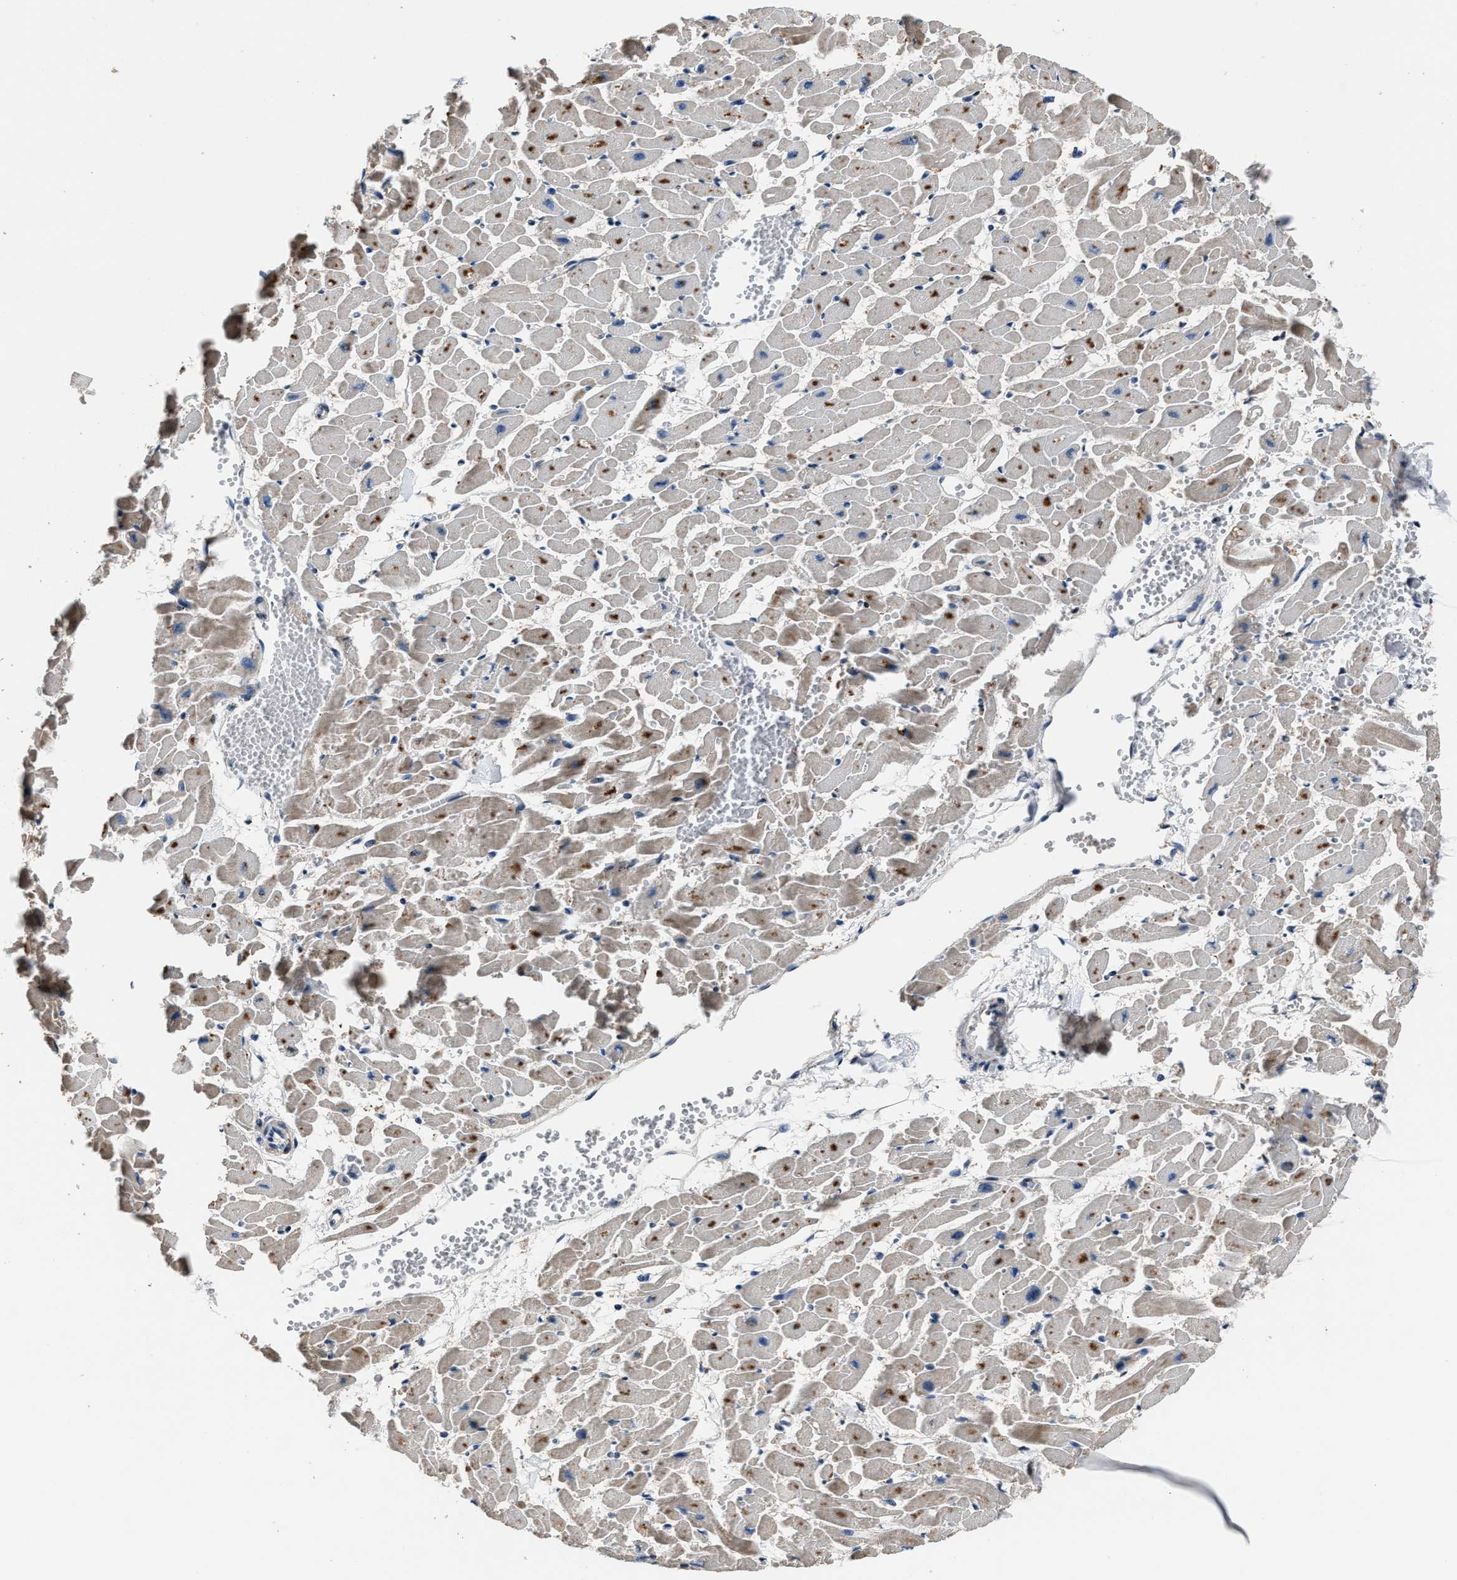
{"staining": {"intensity": "moderate", "quantity": ">75%", "location": "cytoplasmic/membranous"}, "tissue": "heart muscle", "cell_type": "Cardiomyocytes", "image_type": "normal", "snomed": [{"axis": "morphology", "description": "Normal tissue, NOS"}, {"axis": "topography", "description": "Heart"}], "caption": "Unremarkable heart muscle was stained to show a protein in brown. There is medium levels of moderate cytoplasmic/membranous positivity in approximately >75% of cardiomyocytes. The staining was performed using DAB to visualize the protein expression in brown, while the nuclei were stained in blue with hematoxylin (Magnification: 20x).", "gene": "DNAJC24", "patient": {"sex": "female", "age": 19}}